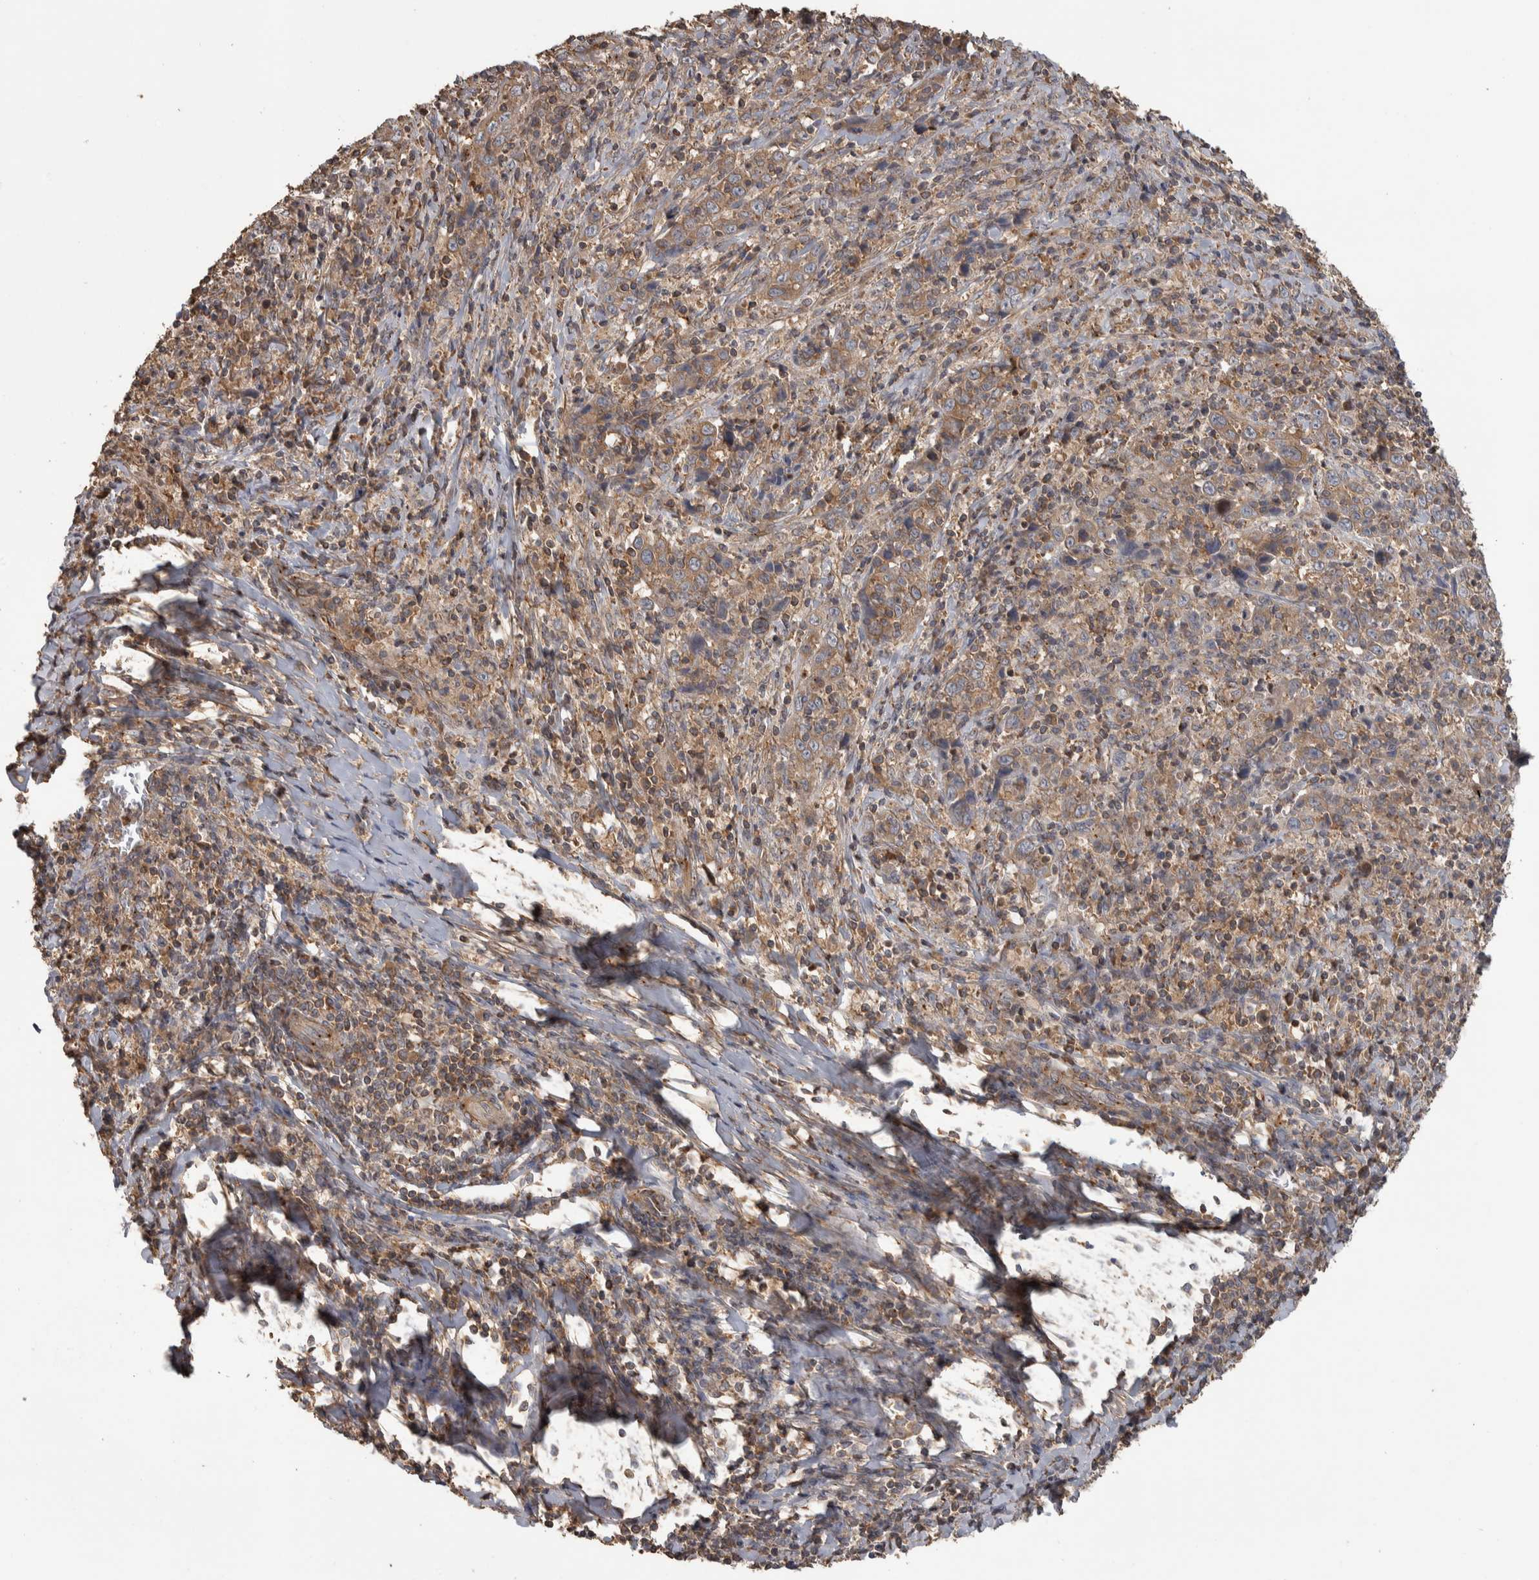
{"staining": {"intensity": "moderate", "quantity": ">75%", "location": "cytoplasmic/membranous"}, "tissue": "cervical cancer", "cell_type": "Tumor cells", "image_type": "cancer", "snomed": [{"axis": "morphology", "description": "Squamous cell carcinoma, NOS"}, {"axis": "topography", "description": "Cervix"}], "caption": "Protein staining exhibits moderate cytoplasmic/membranous positivity in about >75% of tumor cells in cervical cancer (squamous cell carcinoma). Ihc stains the protein of interest in brown and the nuclei are stained blue.", "gene": "IFRD1", "patient": {"sex": "female", "age": 46}}